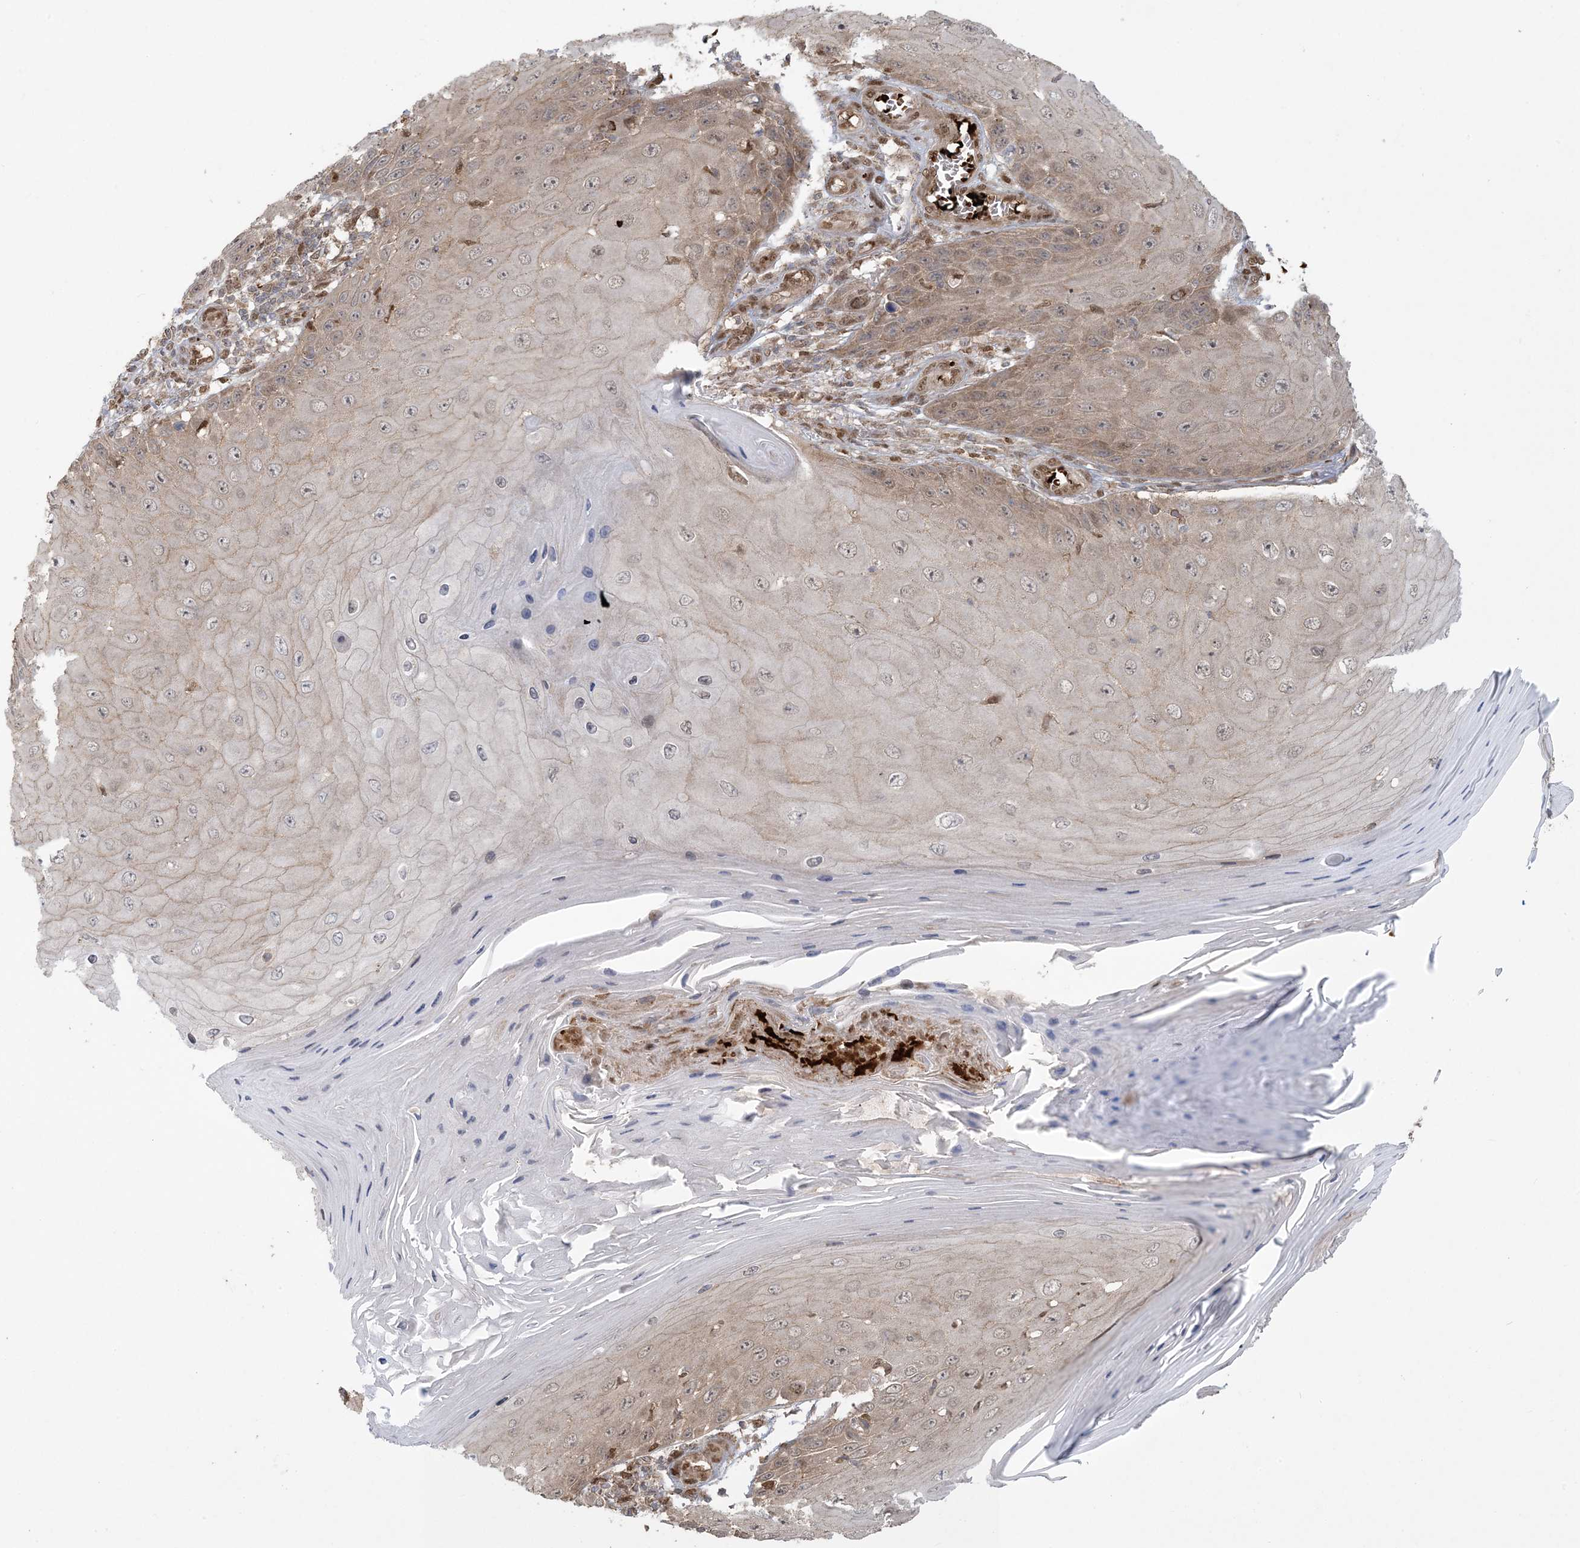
{"staining": {"intensity": "weak", "quantity": "<25%", "location": "cytoplasmic/membranous"}, "tissue": "skin cancer", "cell_type": "Tumor cells", "image_type": "cancer", "snomed": [{"axis": "morphology", "description": "Squamous cell carcinoma, NOS"}, {"axis": "topography", "description": "Skin"}], "caption": "This is a image of IHC staining of skin cancer (squamous cell carcinoma), which shows no staining in tumor cells.", "gene": "ABCF3", "patient": {"sex": "female", "age": 73}}